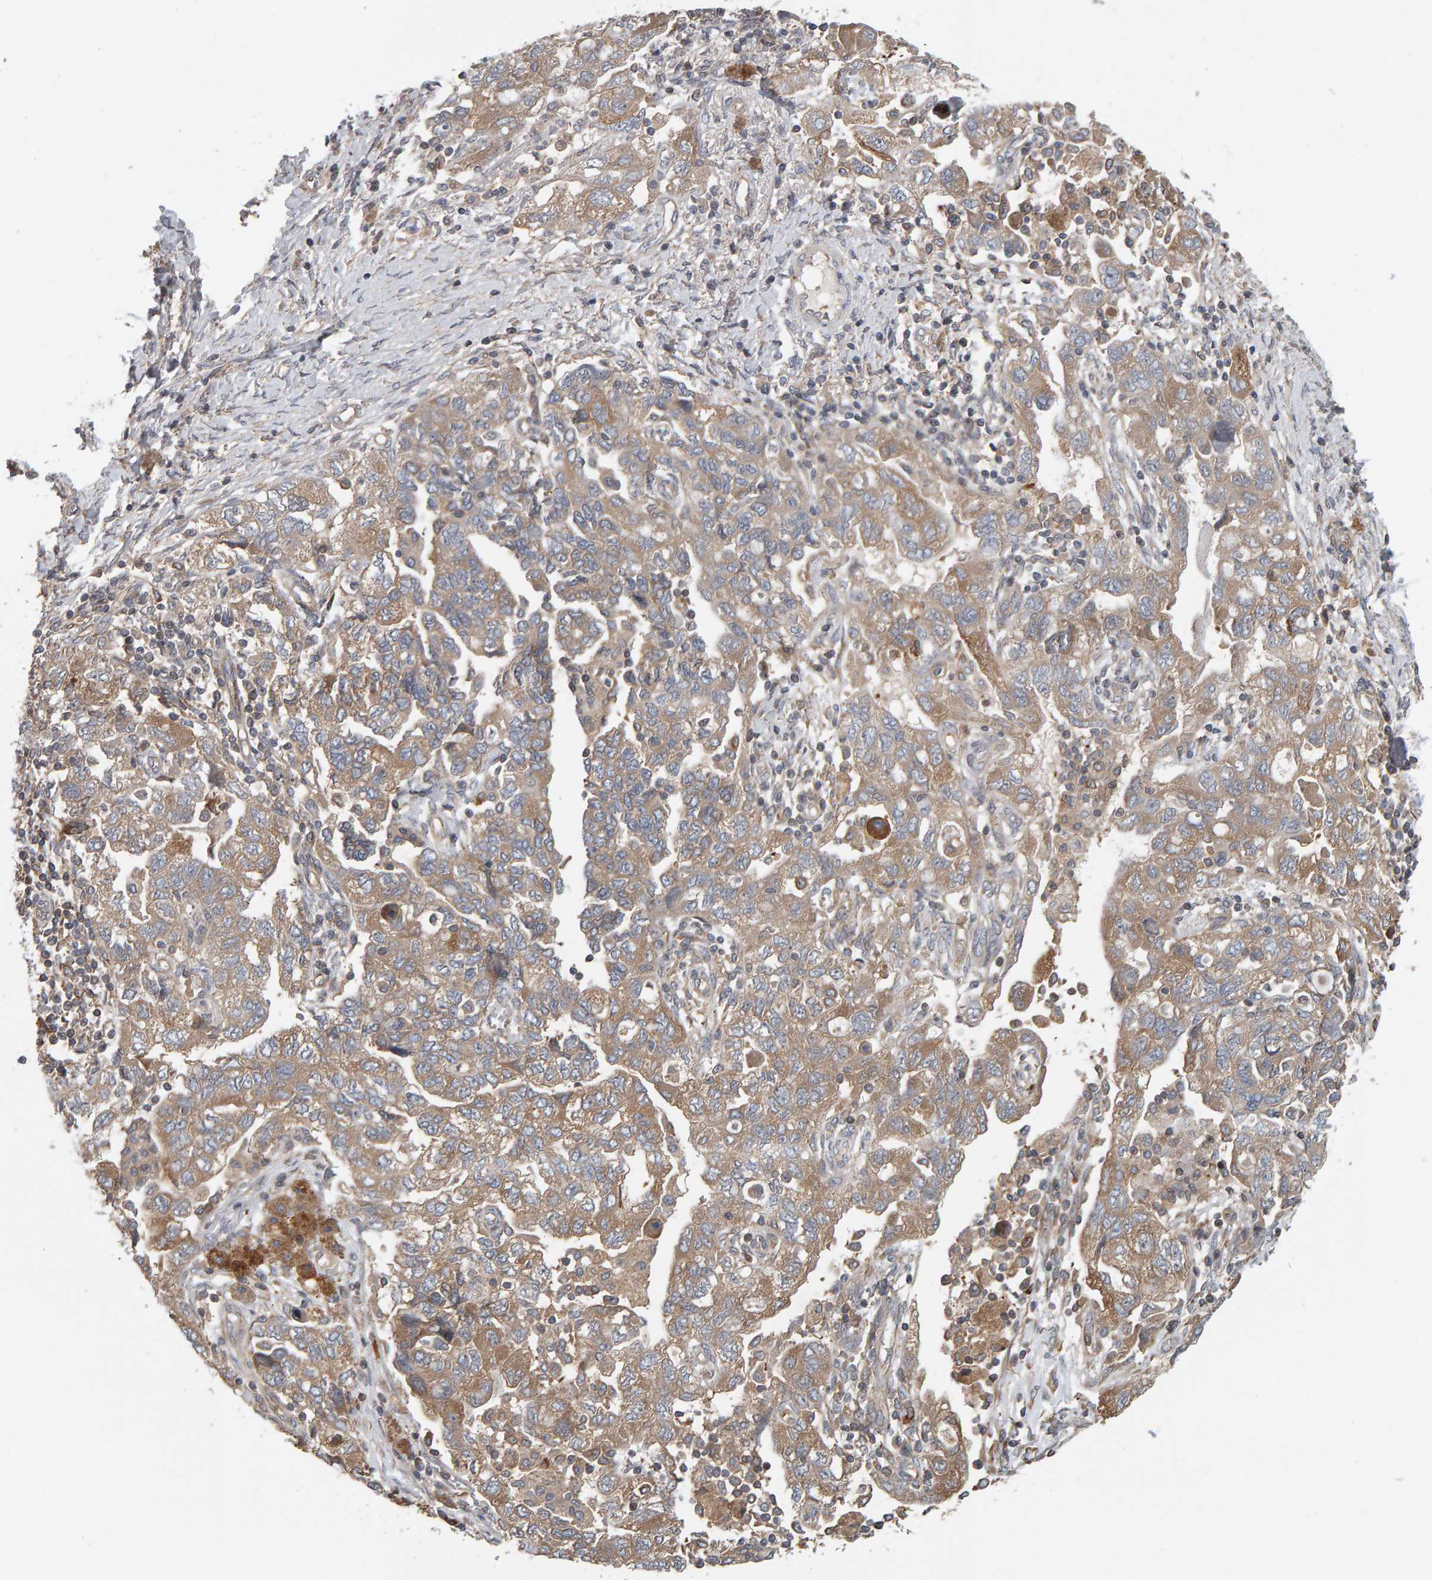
{"staining": {"intensity": "weak", "quantity": ">75%", "location": "cytoplasmic/membranous"}, "tissue": "ovarian cancer", "cell_type": "Tumor cells", "image_type": "cancer", "snomed": [{"axis": "morphology", "description": "Carcinoma, NOS"}, {"axis": "morphology", "description": "Cystadenocarcinoma, serous, NOS"}, {"axis": "topography", "description": "Ovary"}], "caption": "Brown immunohistochemical staining in human ovarian cancer (carcinoma) reveals weak cytoplasmic/membranous expression in about >75% of tumor cells.", "gene": "C9orf72", "patient": {"sex": "female", "age": 69}}